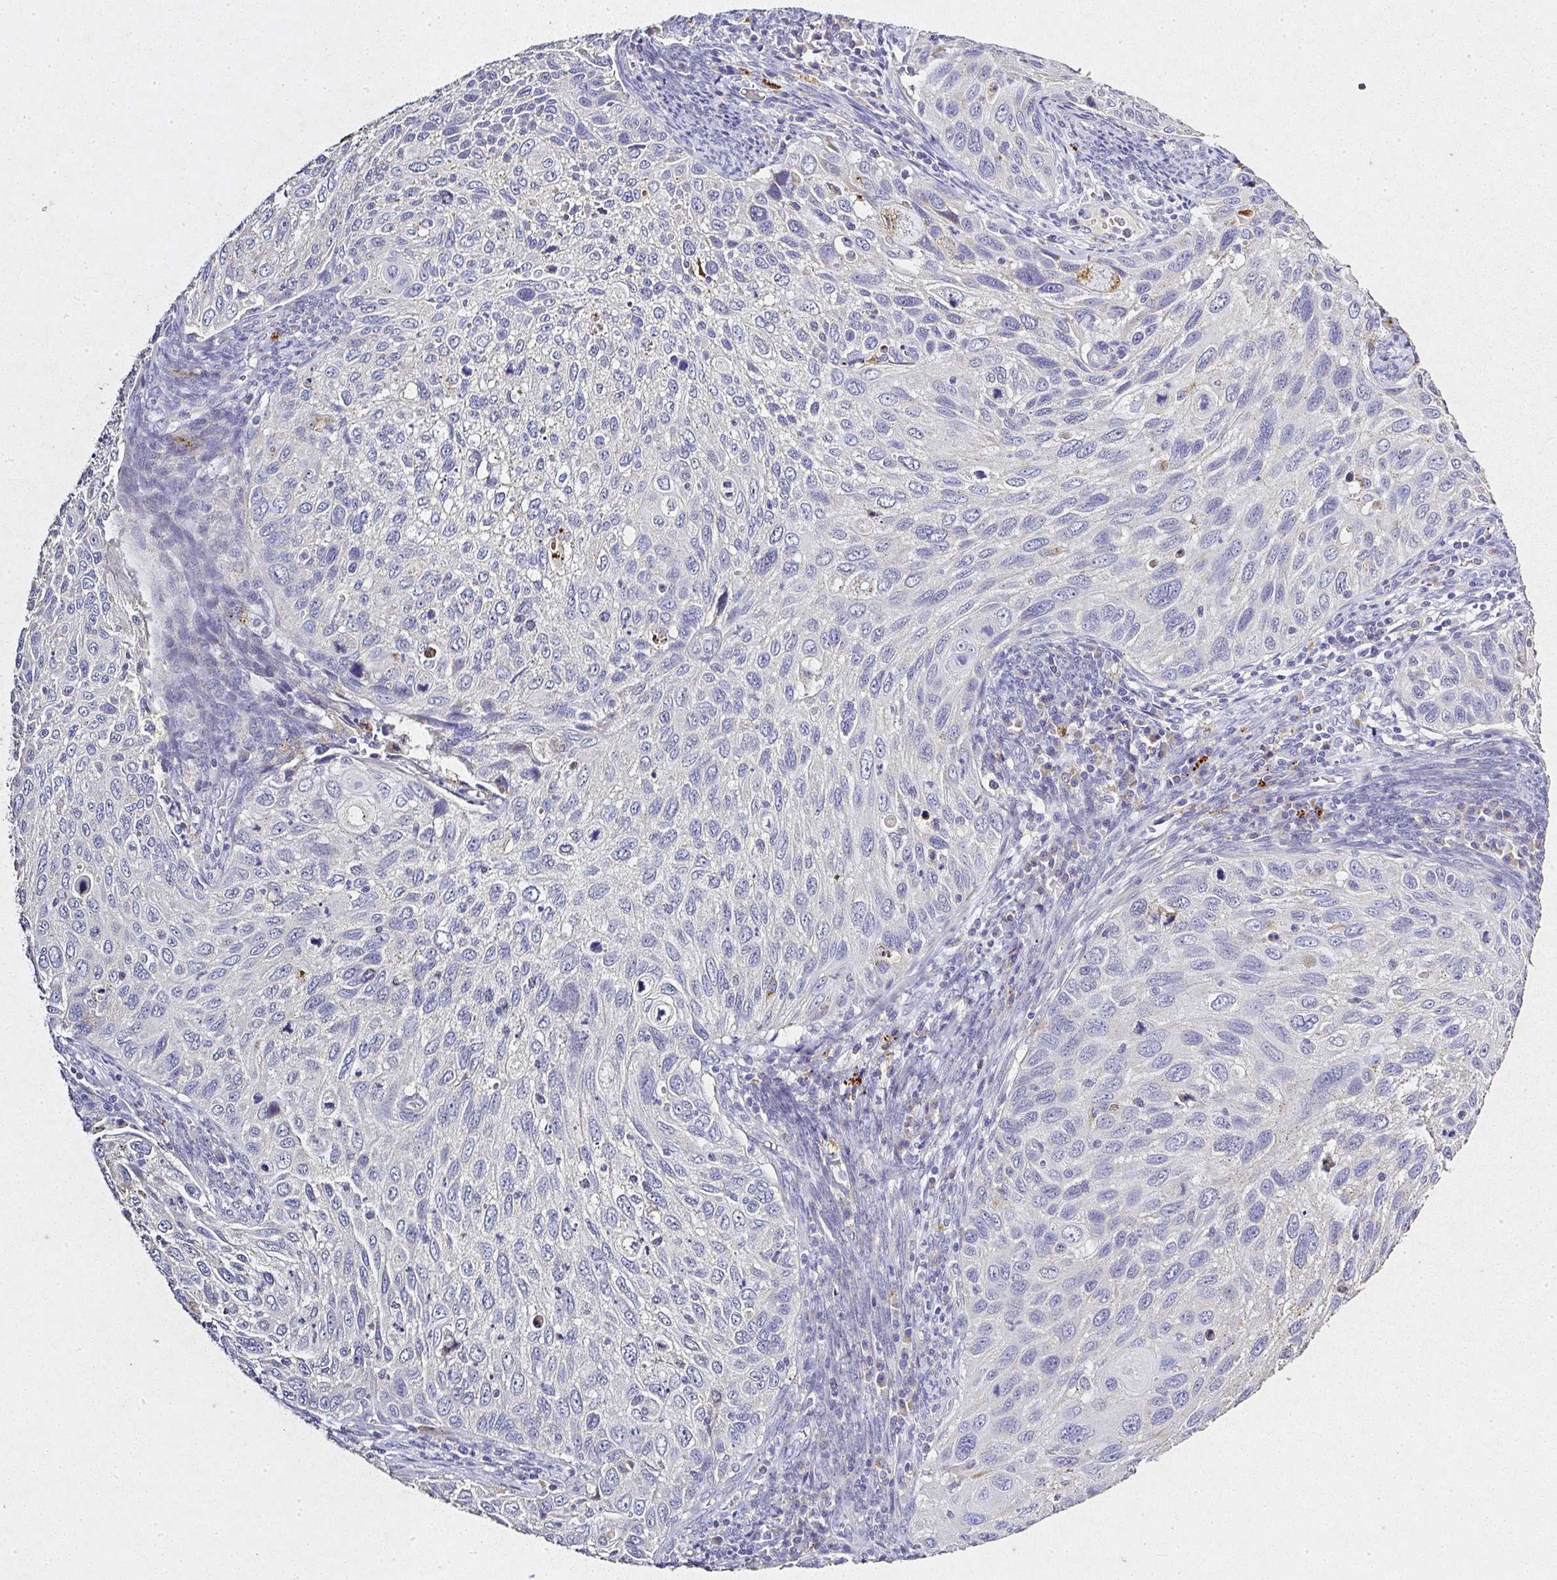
{"staining": {"intensity": "negative", "quantity": "none", "location": "none"}, "tissue": "cervical cancer", "cell_type": "Tumor cells", "image_type": "cancer", "snomed": [{"axis": "morphology", "description": "Squamous cell carcinoma, NOS"}, {"axis": "topography", "description": "Cervix"}], "caption": "Tumor cells are negative for protein expression in human cervical squamous cell carcinoma. (DAB immunohistochemistry (IHC), high magnification).", "gene": "RPS2", "patient": {"sex": "female", "age": 70}}